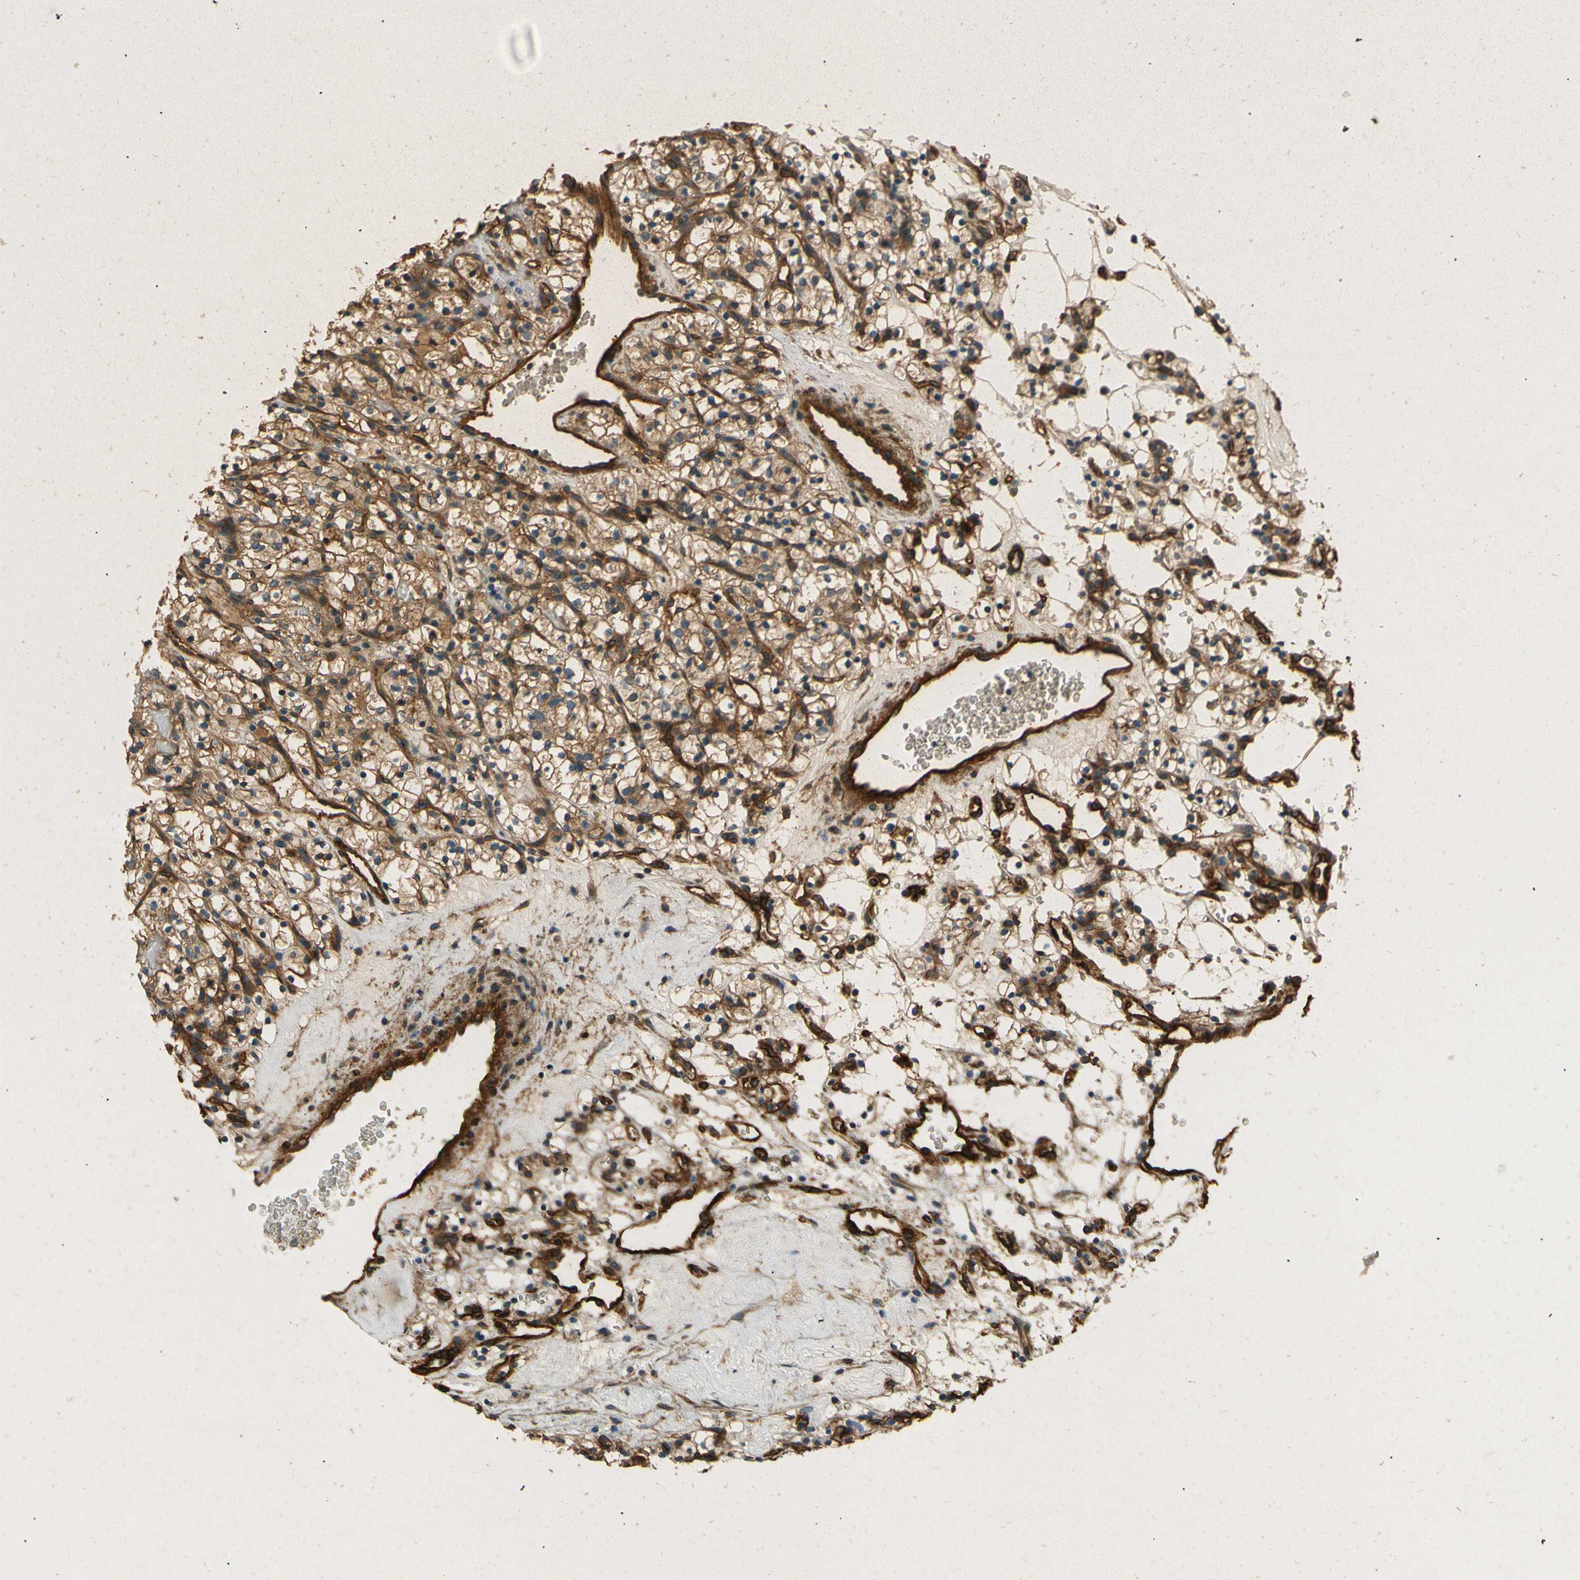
{"staining": {"intensity": "moderate", "quantity": ">75%", "location": "cytoplasmic/membranous"}, "tissue": "renal cancer", "cell_type": "Tumor cells", "image_type": "cancer", "snomed": [{"axis": "morphology", "description": "Adenocarcinoma, NOS"}, {"axis": "topography", "description": "Kidney"}], "caption": "Protein analysis of adenocarcinoma (renal) tissue displays moderate cytoplasmic/membranous staining in about >75% of tumor cells.", "gene": "ENTPD1", "patient": {"sex": "female", "age": 57}}